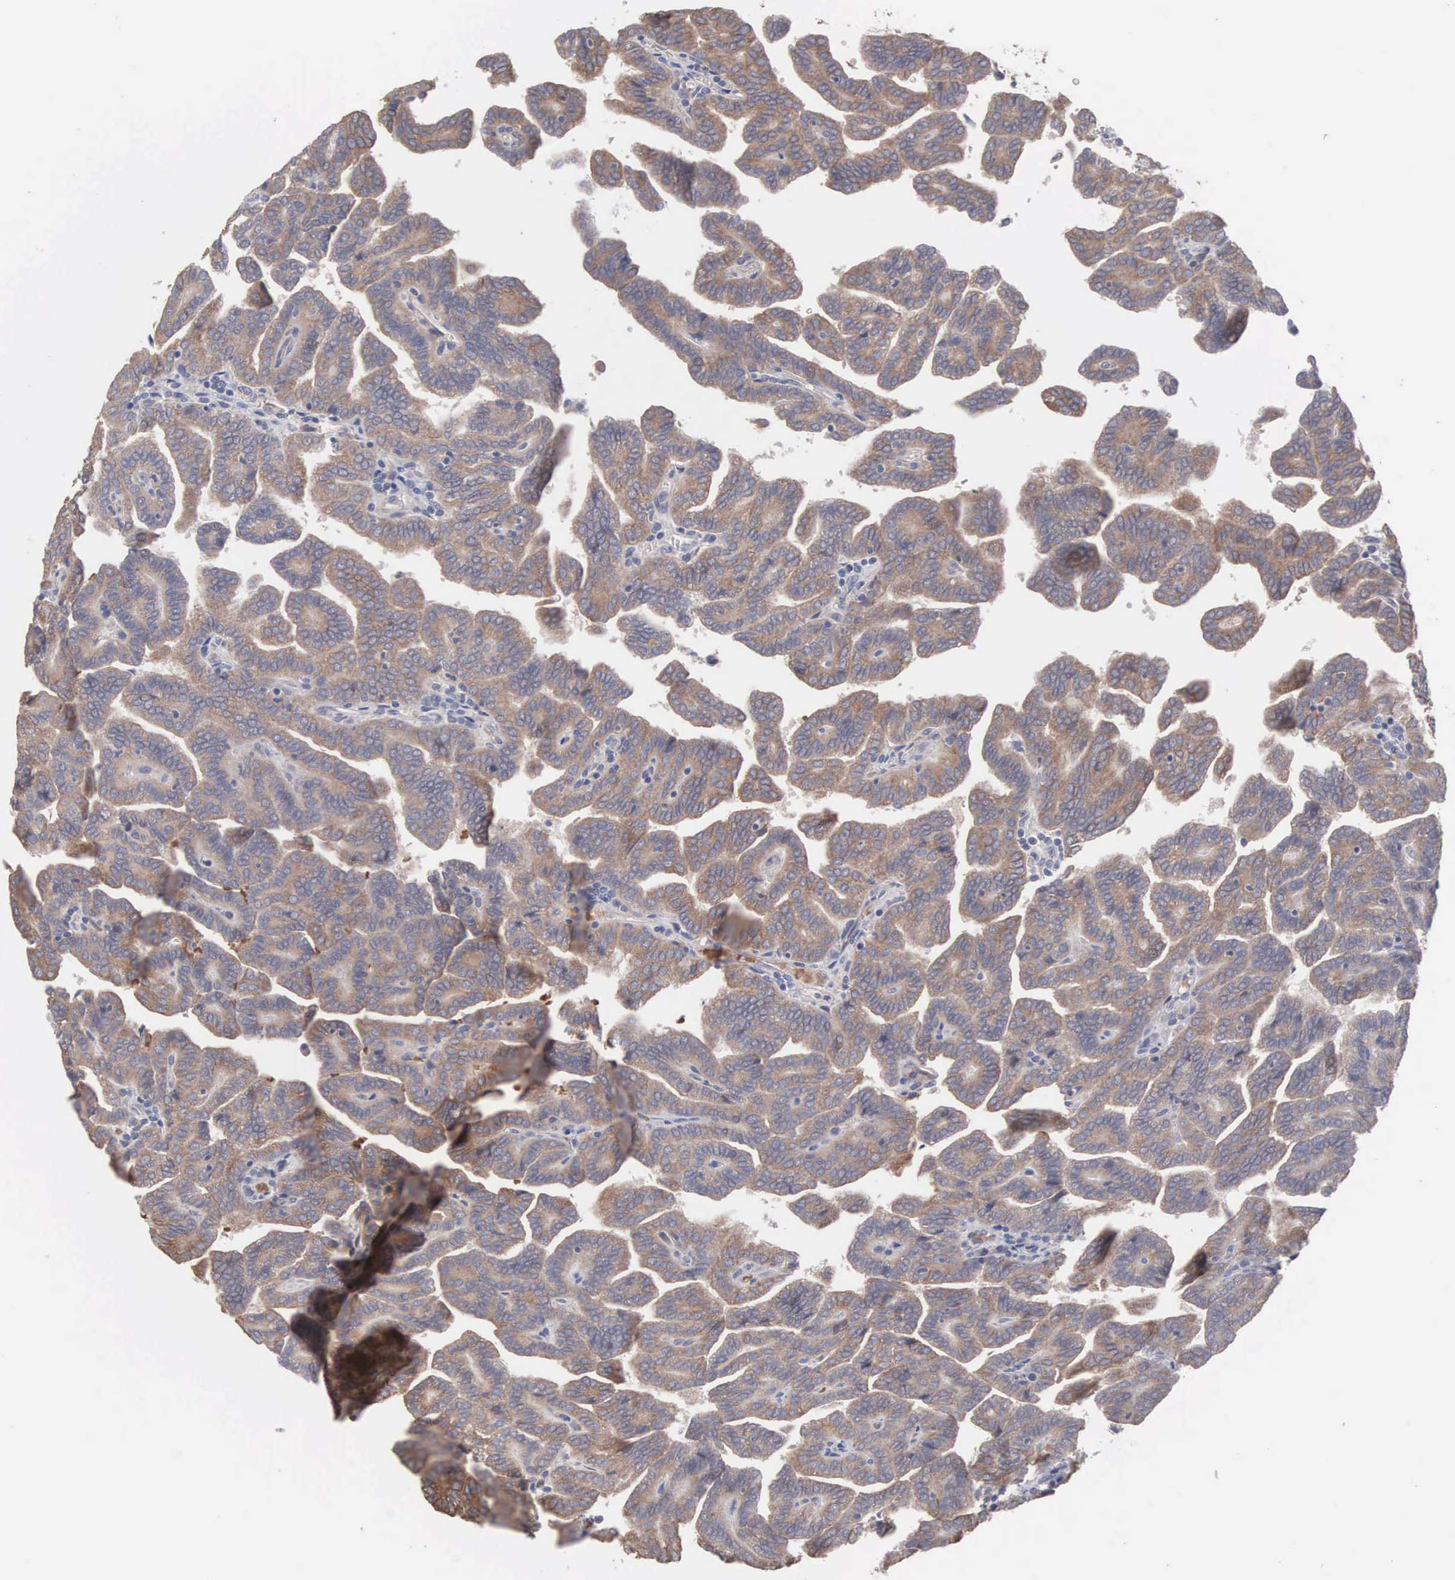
{"staining": {"intensity": "moderate", "quantity": ">75%", "location": "cytoplasmic/membranous"}, "tissue": "renal cancer", "cell_type": "Tumor cells", "image_type": "cancer", "snomed": [{"axis": "morphology", "description": "Adenocarcinoma, NOS"}, {"axis": "topography", "description": "Kidney"}], "caption": "An IHC micrograph of neoplastic tissue is shown. Protein staining in brown highlights moderate cytoplasmic/membranous positivity in renal cancer within tumor cells.", "gene": "INF2", "patient": {"sex": "male", "age": 61}}